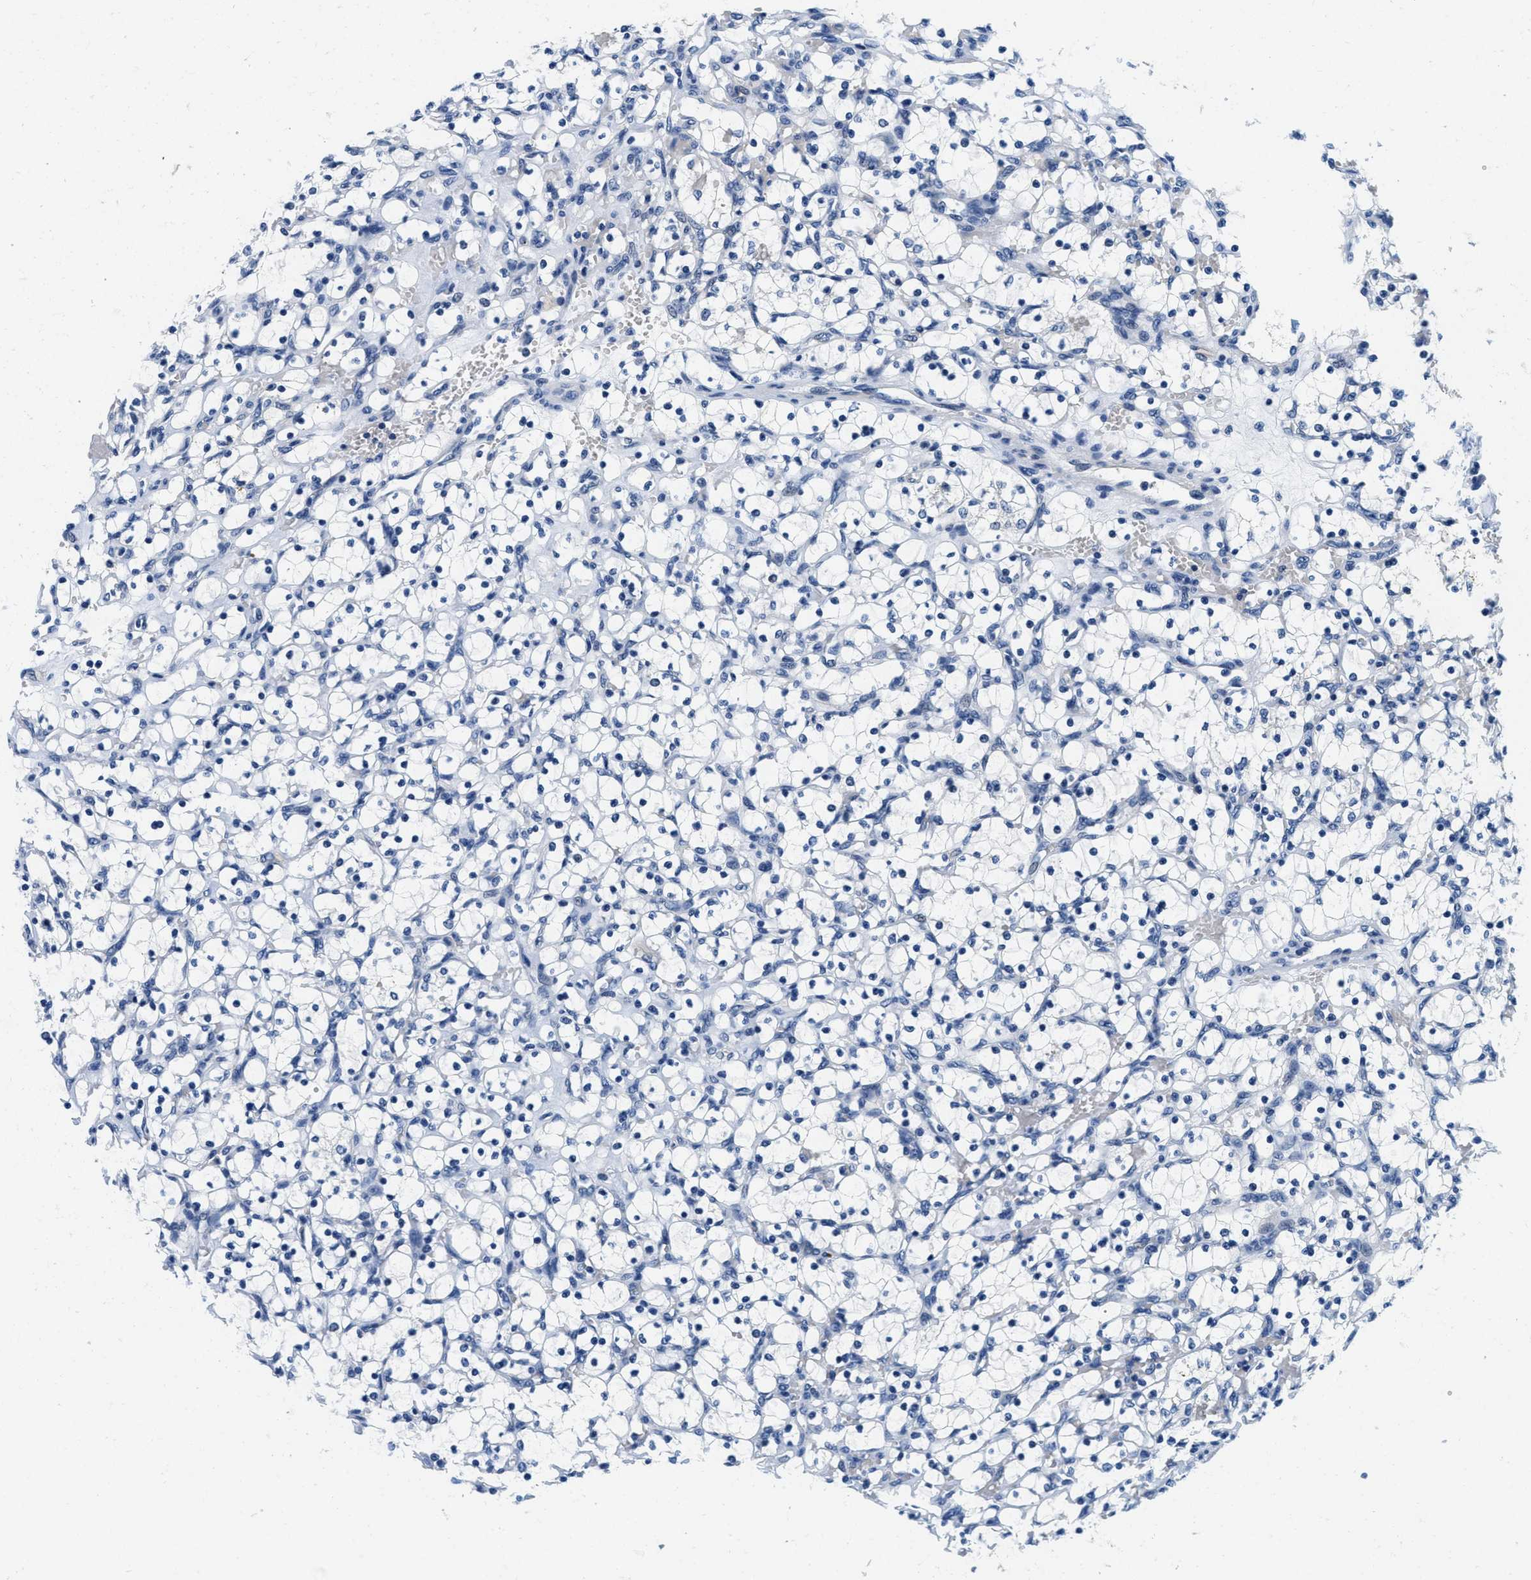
{"staining": {"intensity": "negative", "quantity": "none", "location": "none"}, "tissue": "renal cancer", "cell_type": "Tumor cells", "image_type": "cancer", "snomed": [{"axis": "morphology", "description": "Adenocarcinoma, NOS"}, {"axis": "topography", "description": "Kidney"}], "caption": "Immunohistochemistry (IHC) image of neoplastic tissue: adenocarcinoma (renal) stained with DAB exhibits no significant protein expression in tumor cells. Nuclei are stained in blue.", "gene": "GSTM3", "patient": {"sex": "female", "age": 69}}